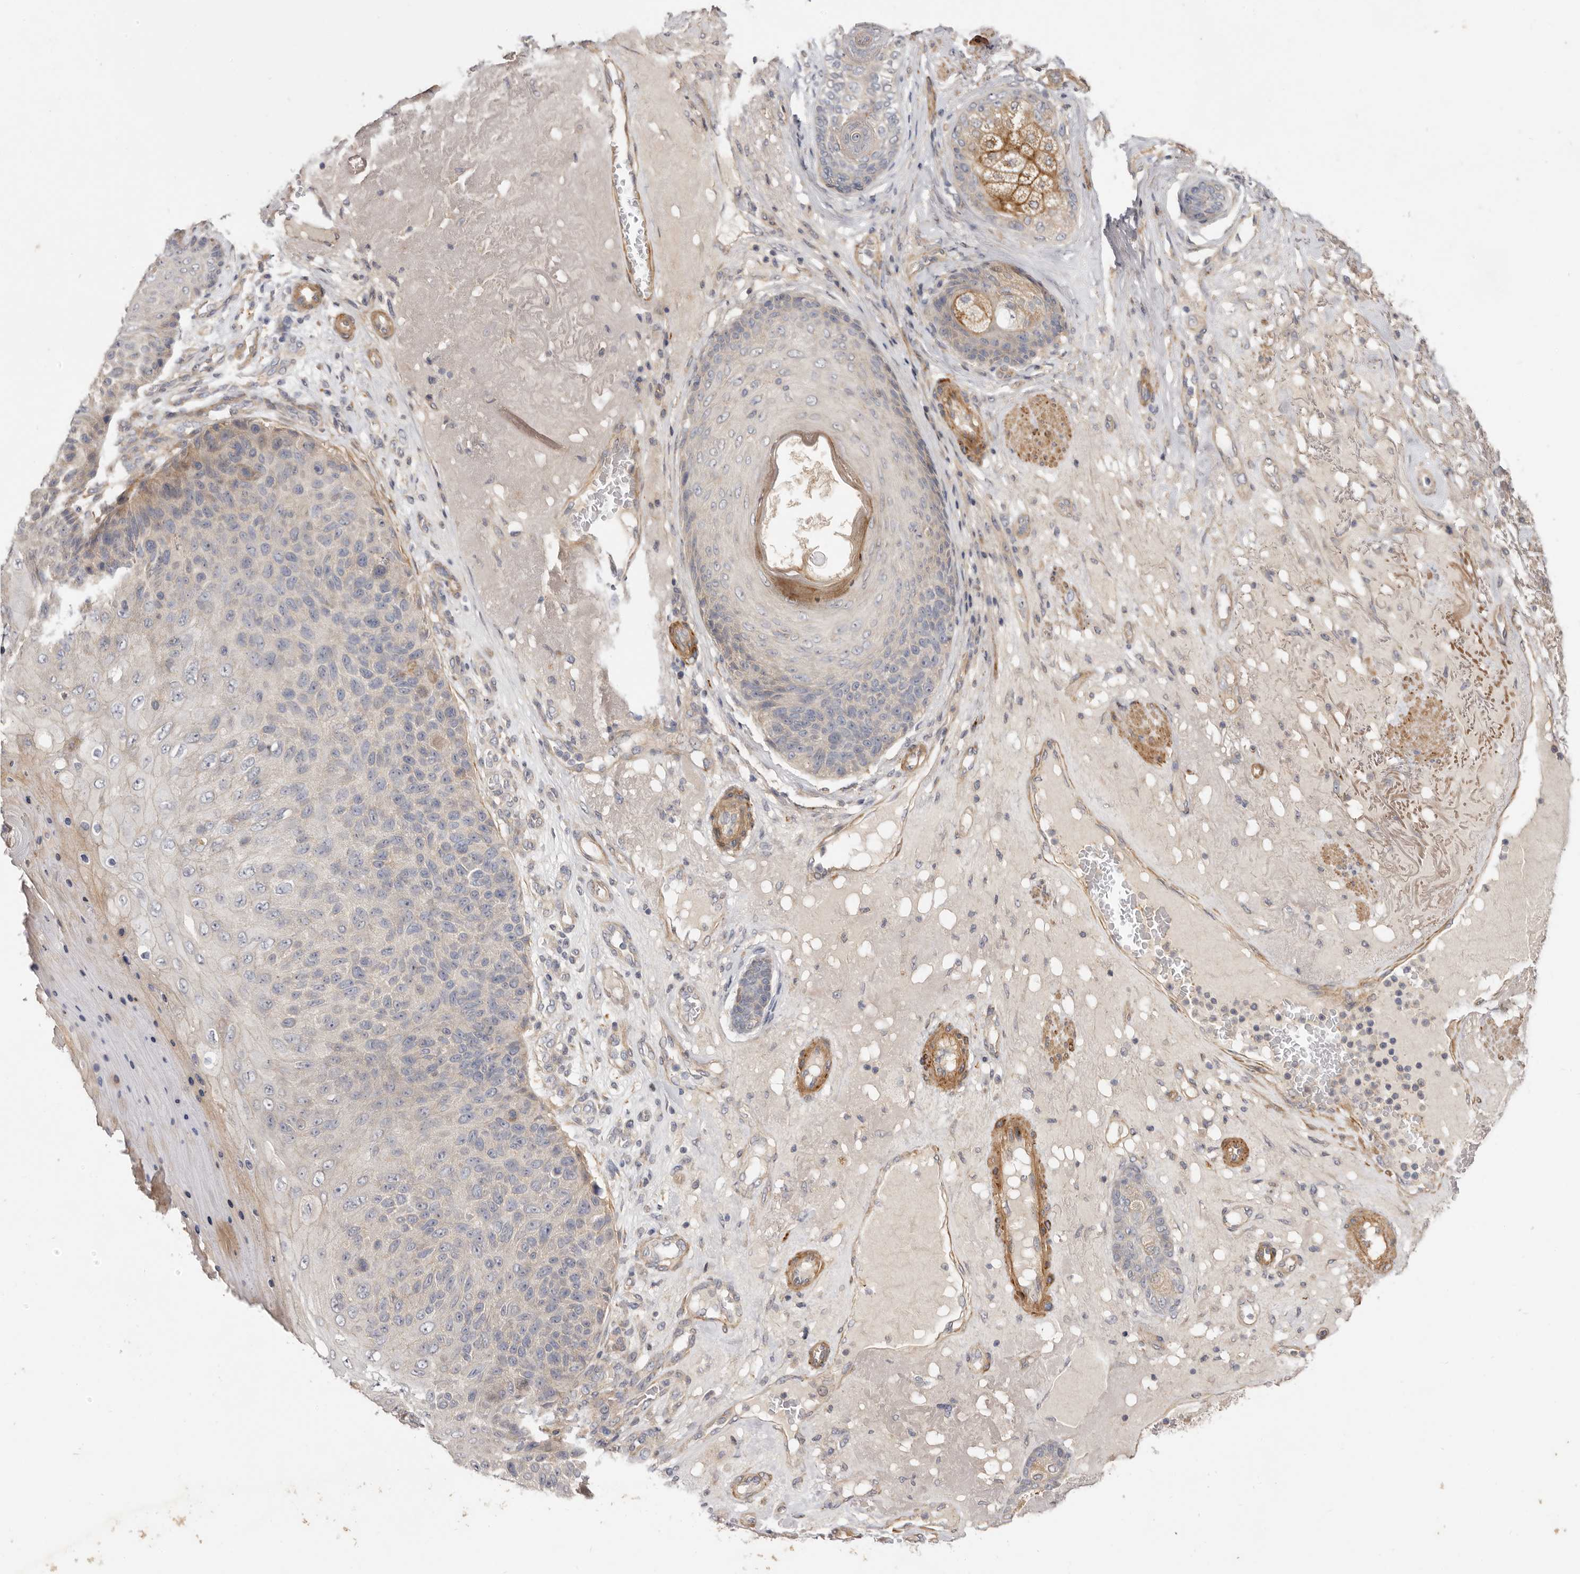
{"staining": {"intensity": "negative", "quantity": "none", "location": "none"}, "tissue": "skin cancer", "cell_type": "Tumor cells", "image_type": "cancer", "snomed": [{"axis": "morphology", "description": "Squamous cell carcinoma, NOS"}, {"axis": "topography", "description": "Skin"}], "caption": "Immunohistochemistry (IHC) image of neoplastic tissue: human skin cancer (squamous cell carcinoma) stained with DAB (3,3'-diaminobenzidine) shows no significant protein staining in tumor cells. (DAB immunohistochemistry visualized using brightfield microscopy, high magnification).", "gene": "ADAMTS9", "patient": {"sex": "female", "age": 88}}